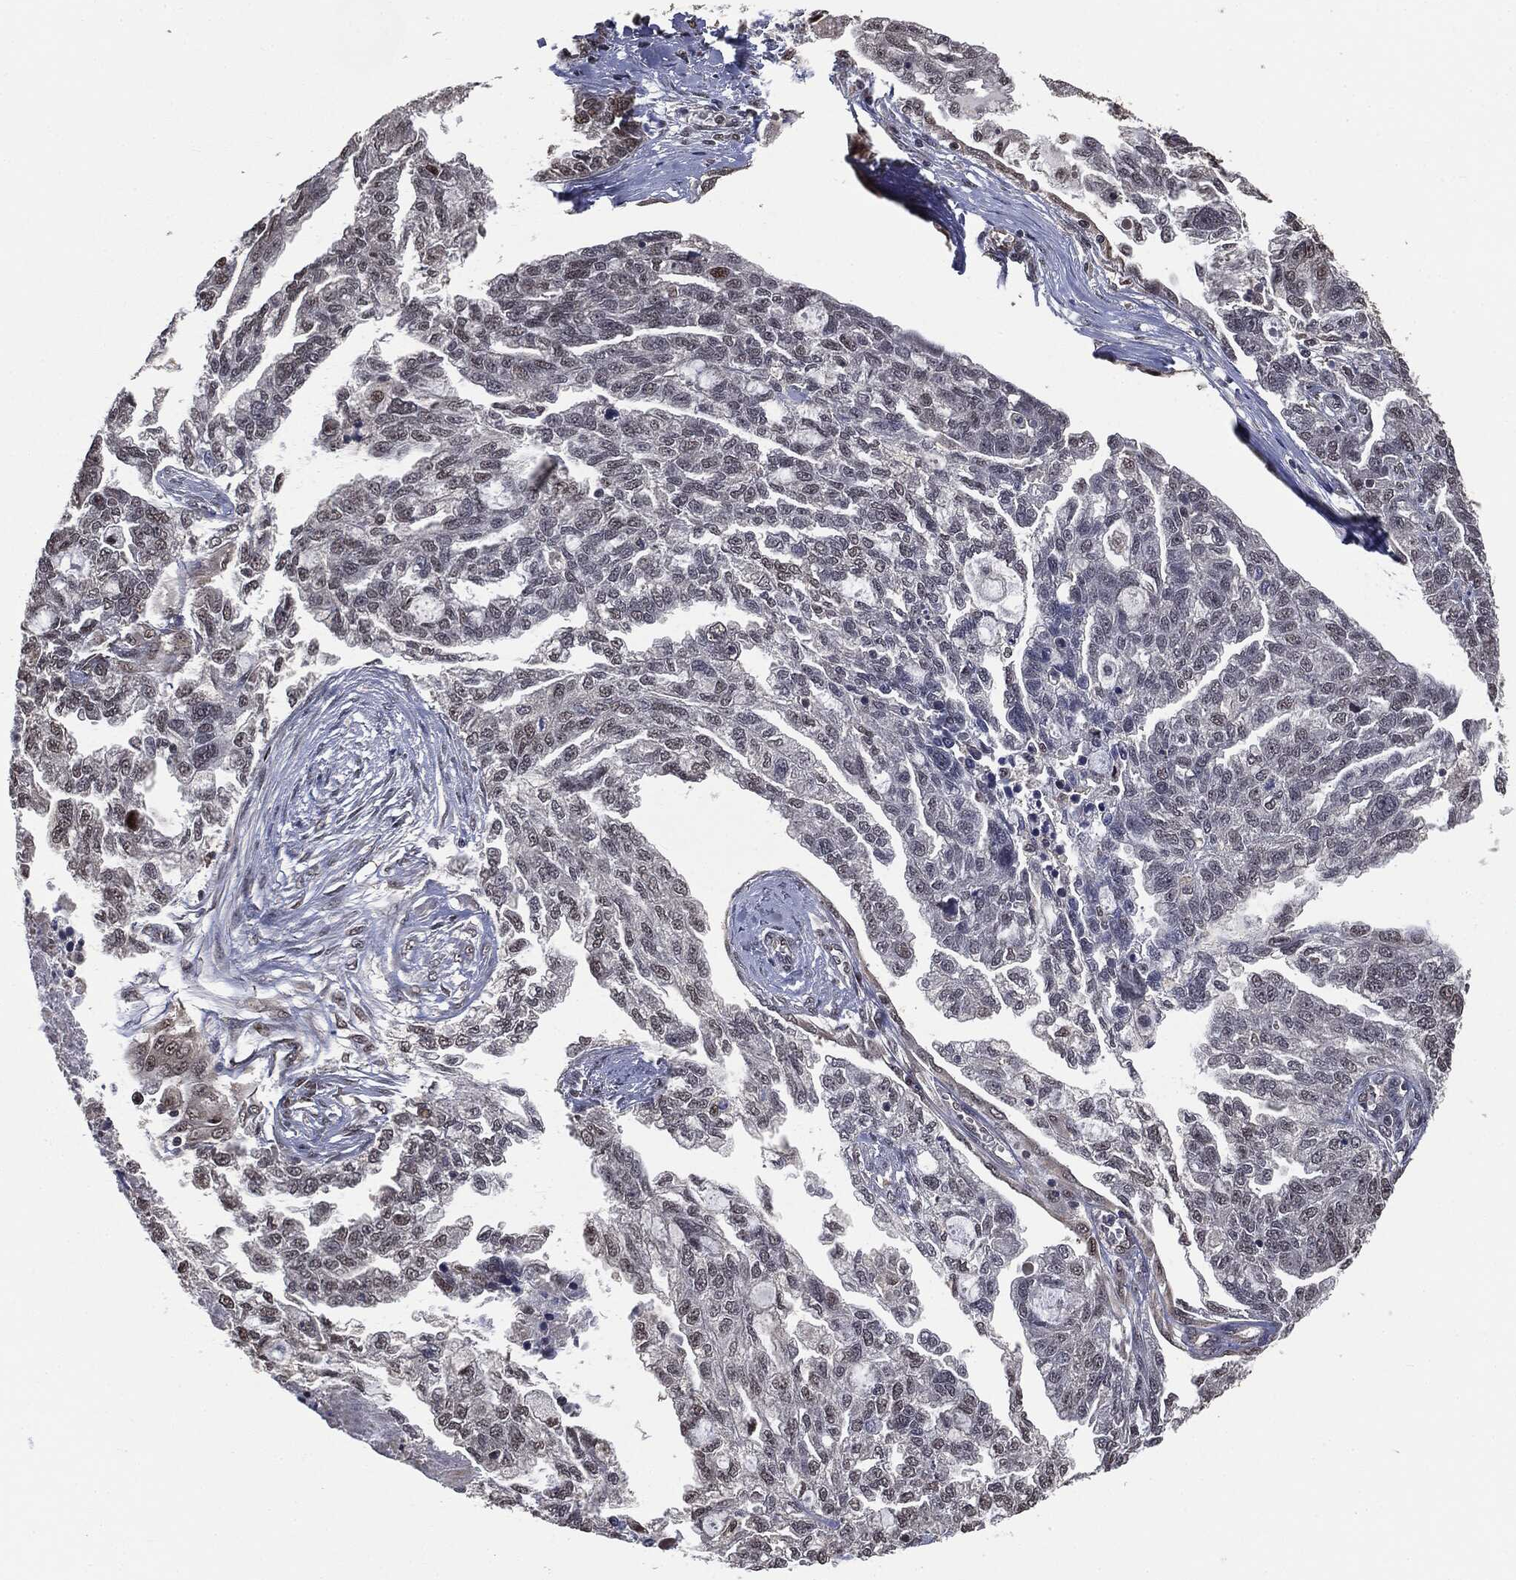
{"staining": {"intensity": "weak", "quantity": "<25%", "location": "nuclear"}, "tissue": "ovarian cancer", "cell_type": "Tumor cells", "image_type": "cancer", "snomed": [{"axis": "morphology", "description": "Cystadenocarcinoma, serous, NOS"}, {"axis": "topography", "description": "Ovary"}], "caption": "Protein analysis of ovarian cancer (serous cystadenocarcinoma) demonstrates no significant expression in tumor cells.", "gene": "SHLD2", "patient": {"sex": "female", "age": 51}}